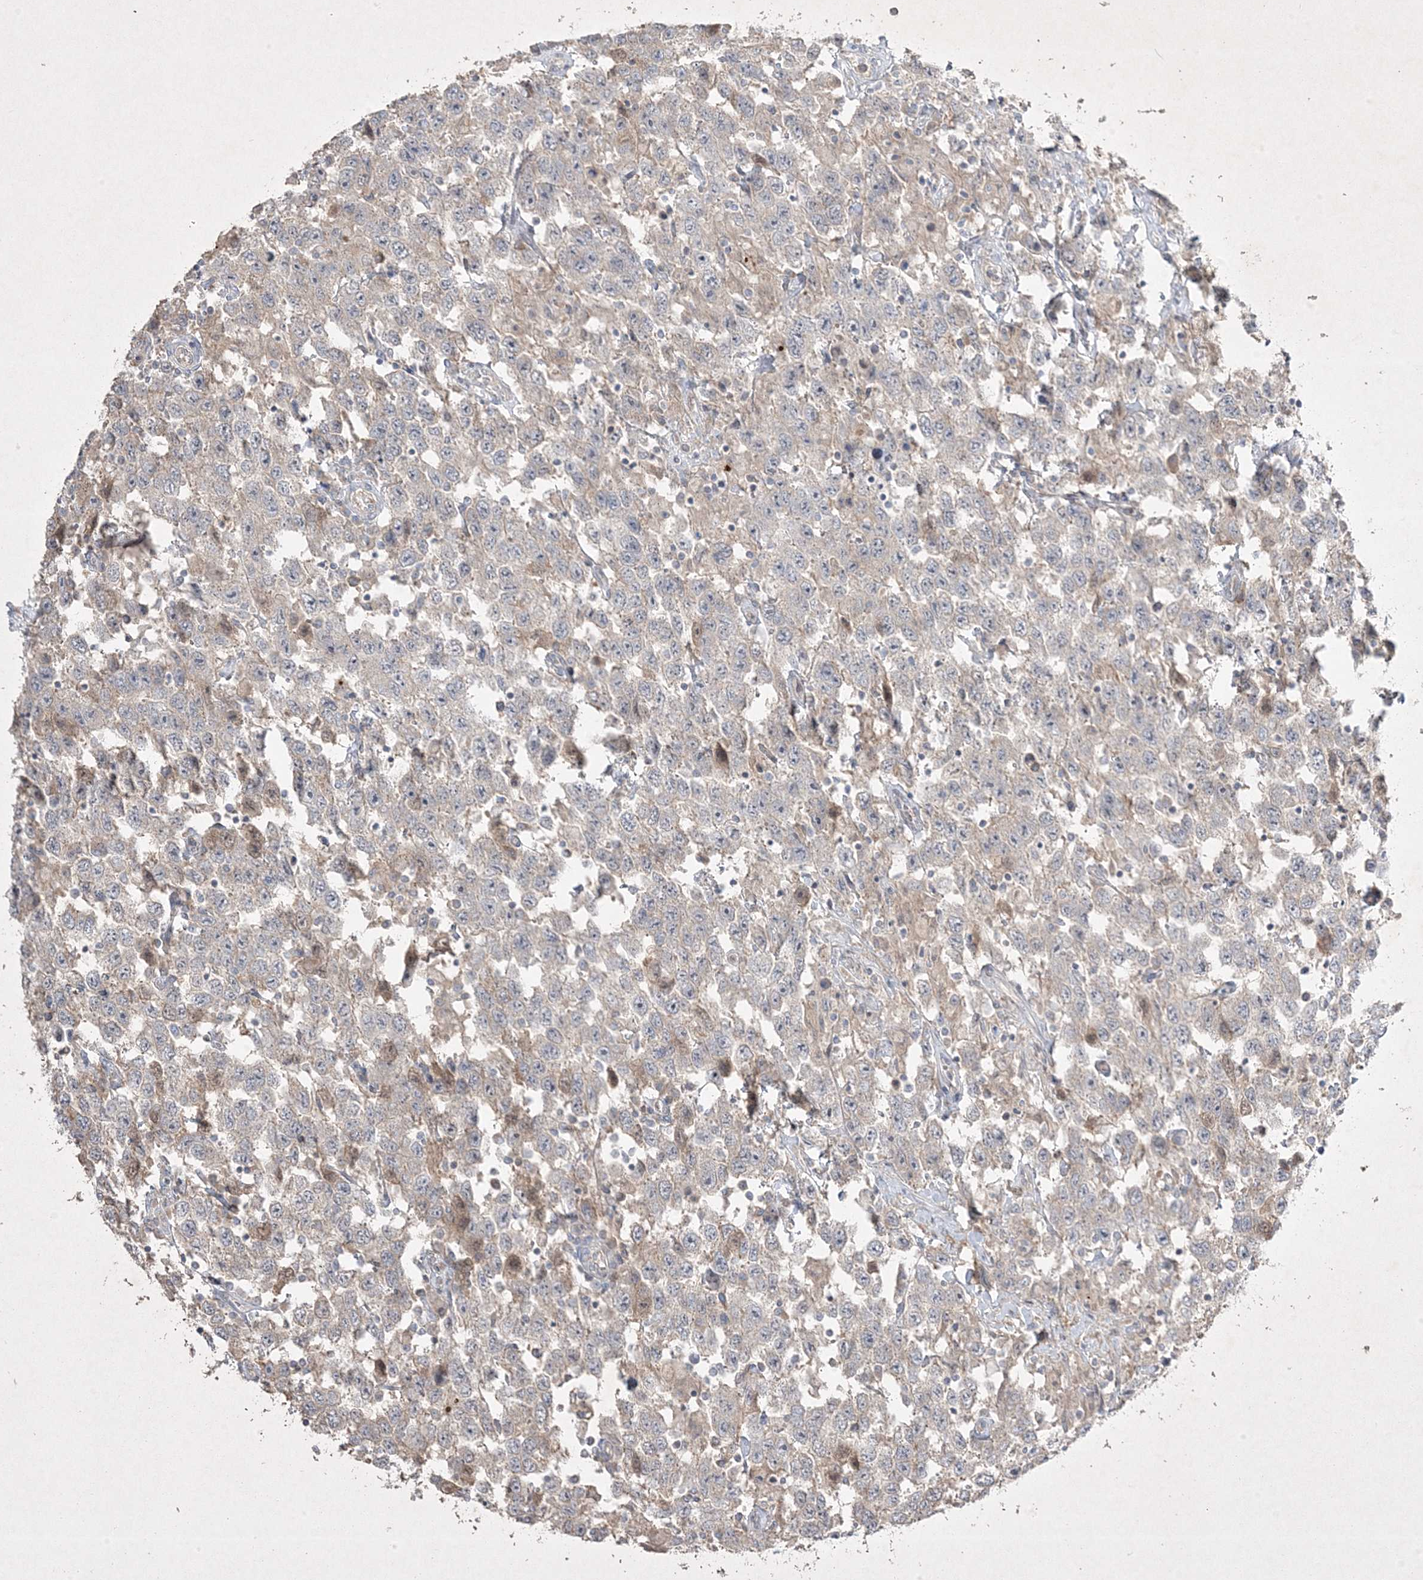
{"staining": {"intensity": "negative", "quantity": "none", "location": "none"}, "tissue": "testis cancer", "cell_type": "Tumor cells", "image_type": "cancer", "snomed": [{"axis": "morphology", "description": "Seminoma, NOS"}, {"axis": "topography", "description": "Testis"}], "caption": "The immunohistochemistry micrograph has no significant staining in tumor cells of testis seminoma tissue. (DAB (3,3'-diaminobenzidine) immunohistochemistry (IHC), high magnification).", "gene": "RGL4", "patient": {"sex": "male", "age": 41}}